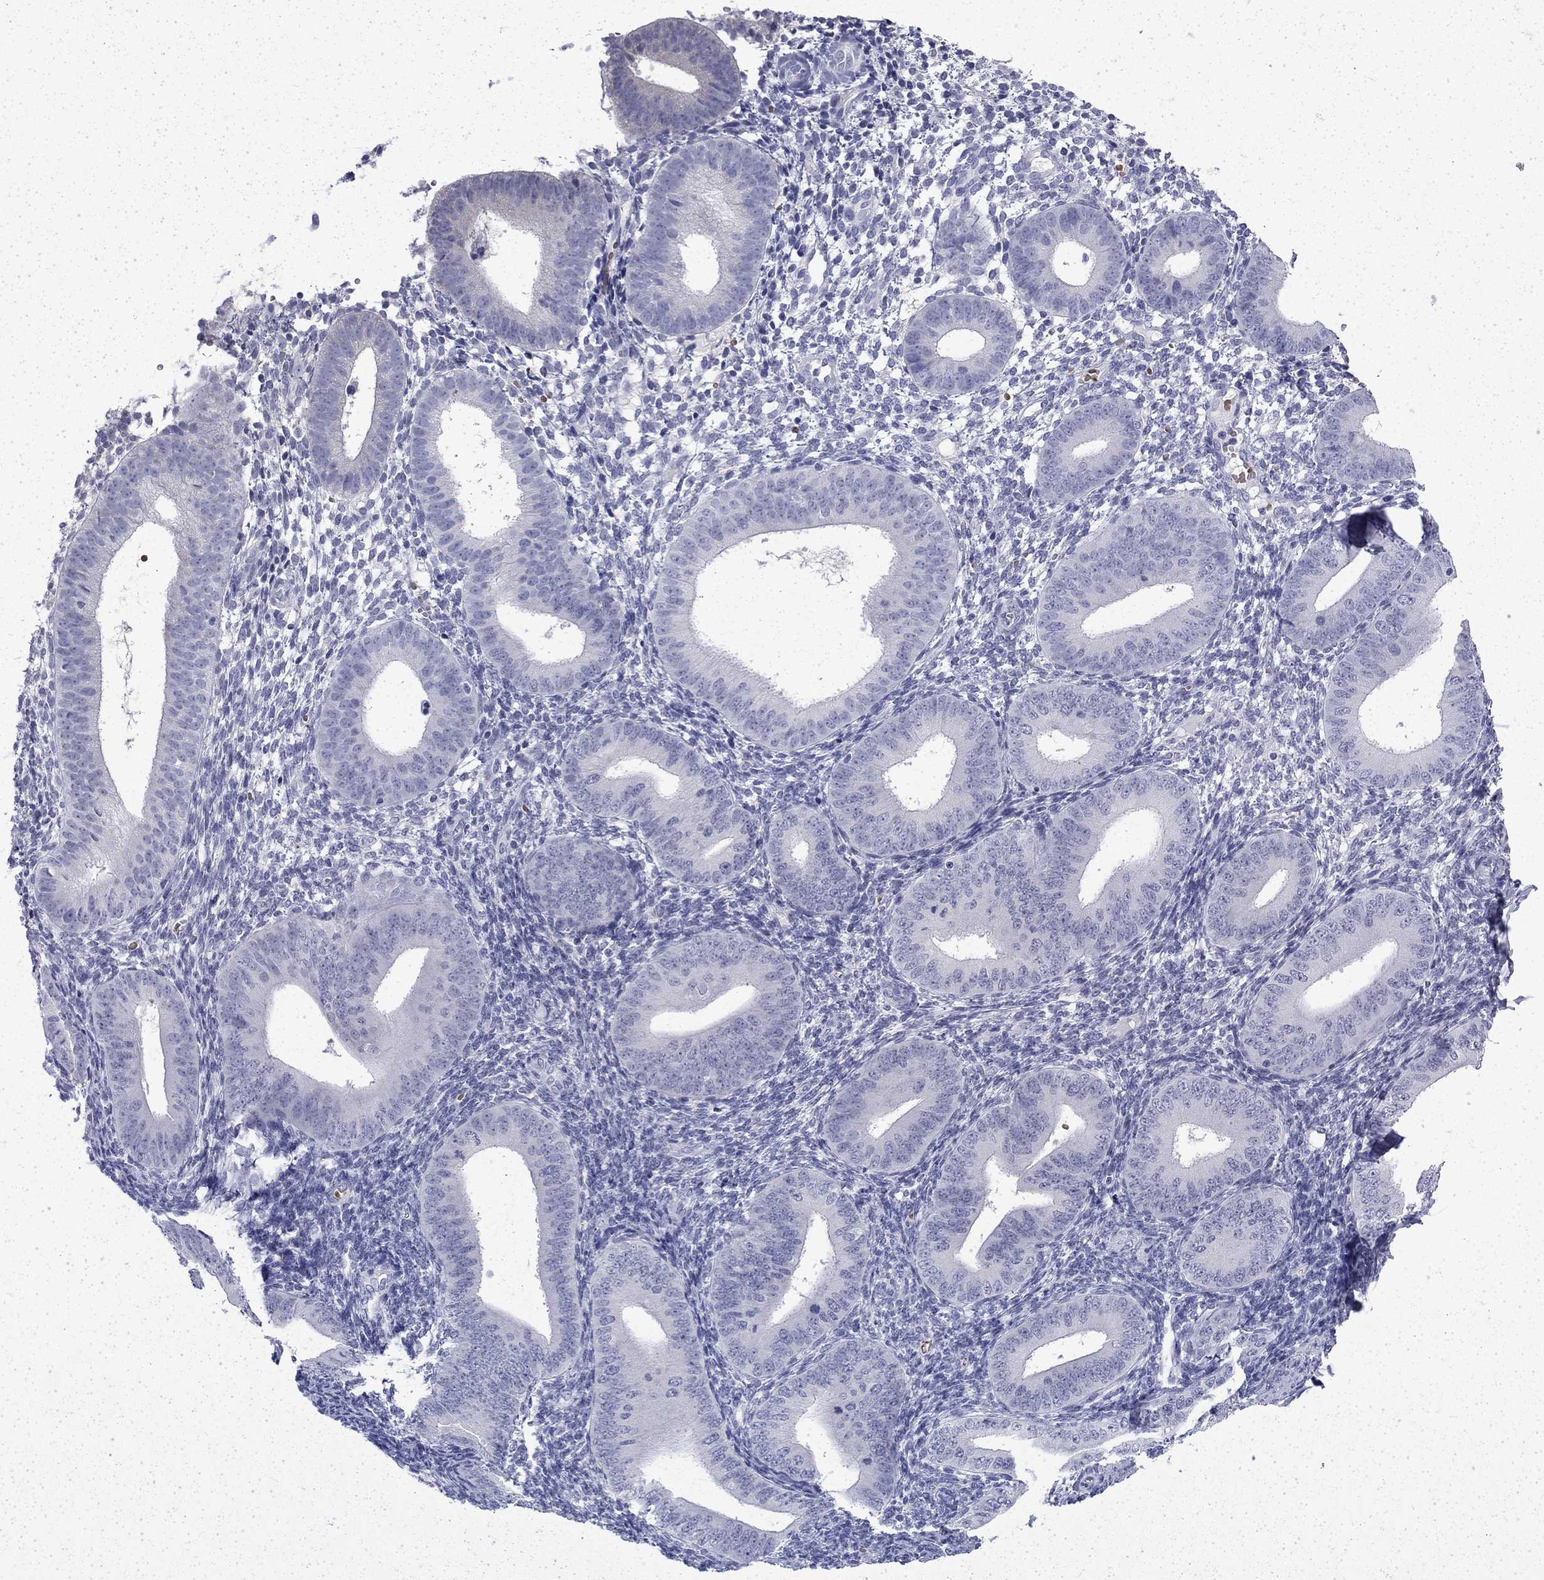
{"staining": {"intensity": "negative", "quantity": "none", "location": "none"}, "tissue": "endometrium", "cell_type": "Cells in endometrial stroma", "image_type": "normal", "snomed": [{"axis": "morphology", "description": "Normal tissue, NOS"}, {"axis": "topography", "description": "Endometrium"}], "caption": "Immunohistochemistry micrograph of benign endometrium: endometrium stained with DAB (3,3'-diaminobenzidine) reveals no significant protein positivity in cells in endometrial stroma.", "gene": "ENPP6", "patient": {"sex": "female", "age": 39}}